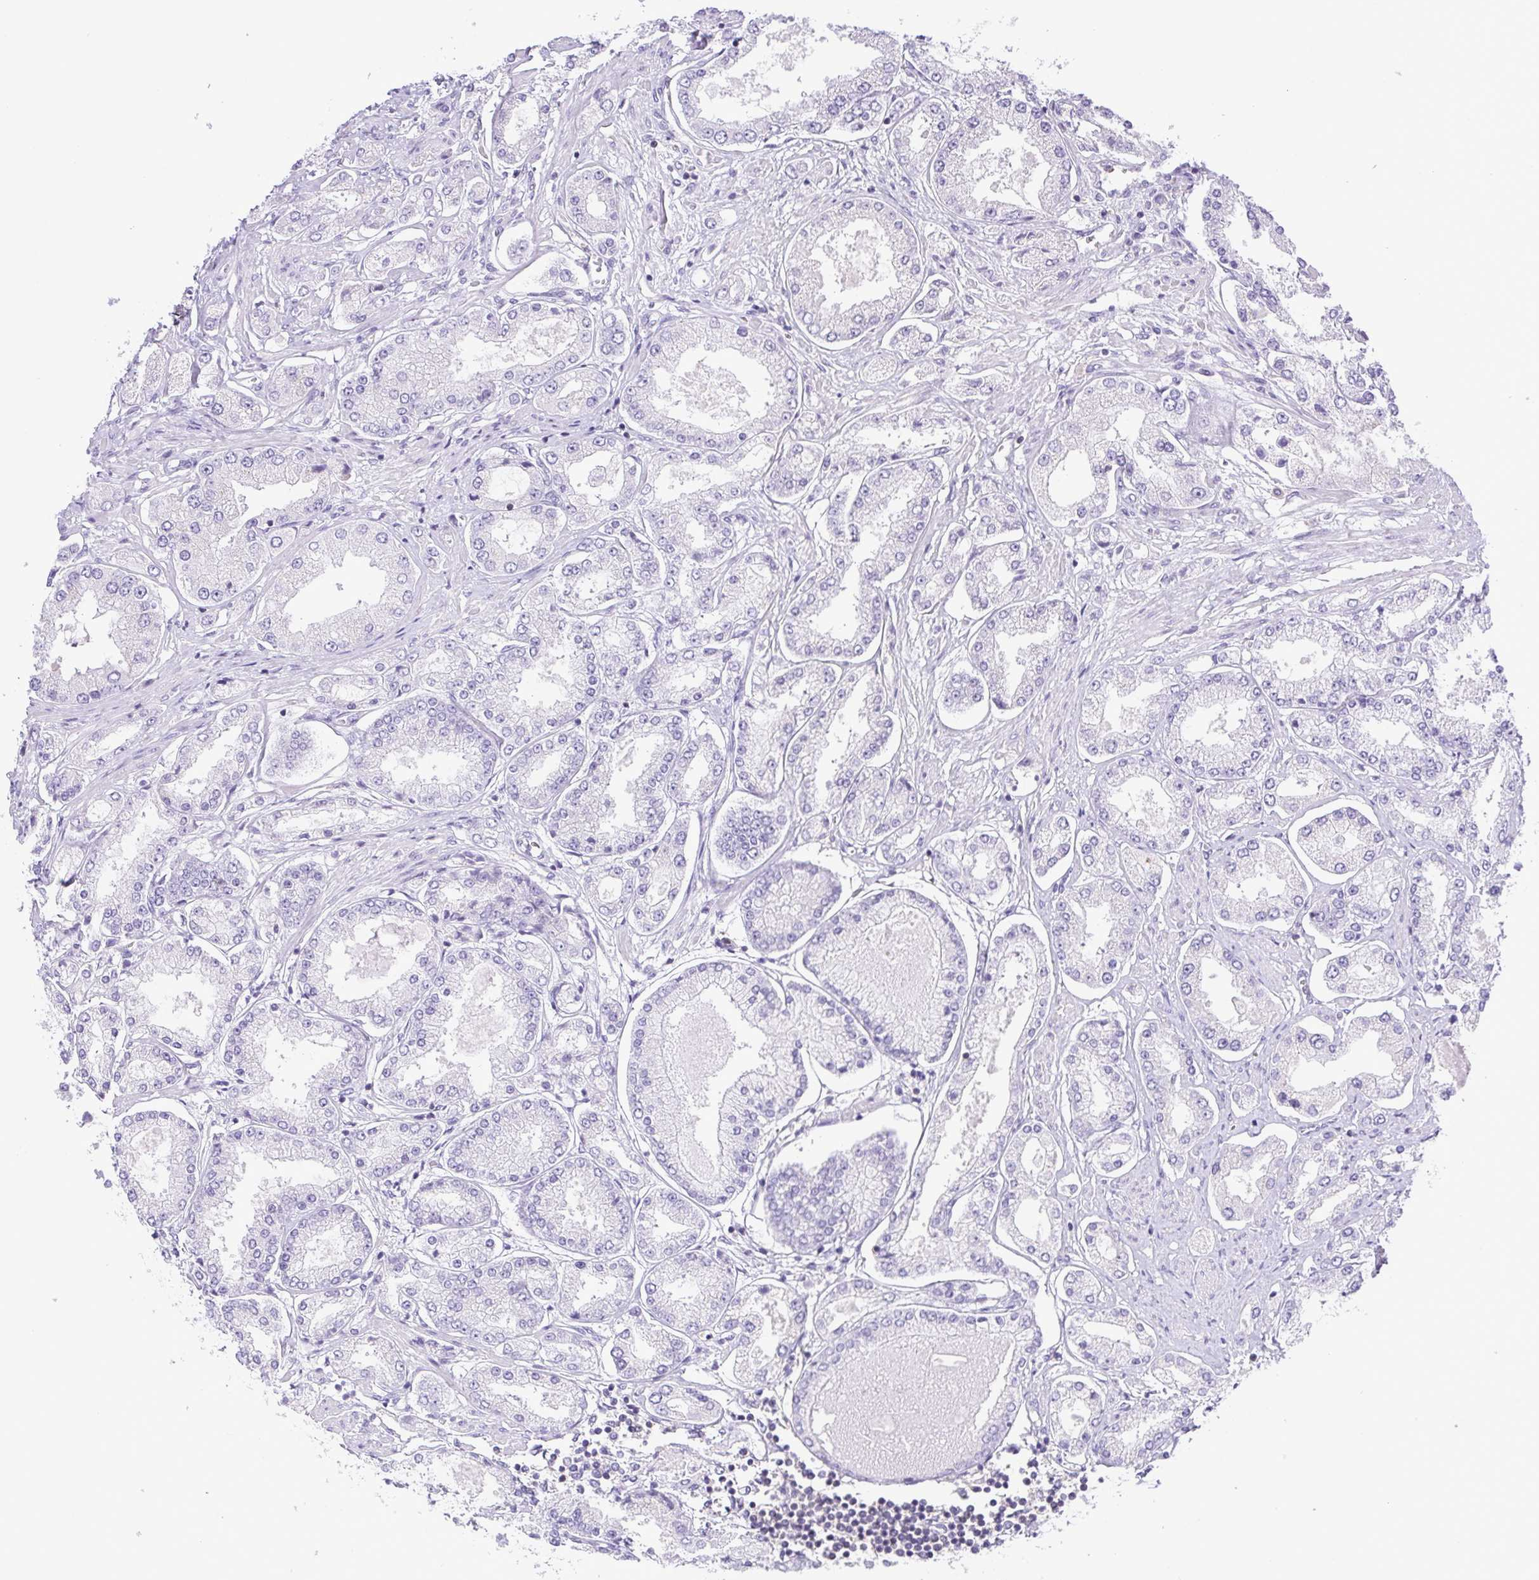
{"staining": {"intensity": "negative", "quantity": "none", "location": "none"}, "tissue": "prostate cancer", "cell_type": "Tumor cells", "image_type": "cancer", "snomed": [{"axis": "morphology", "description": "Adenocarcinoma, High grade"}, {"axis": "topography", "description": "Prostate"}], "caption": "Photomicrograph shows no significant protein staining in tumor cells of prostate adenocarcinoma (high-grade).", "gene": "SYNPR", "patient": {"sex": "male", "age": 69}}